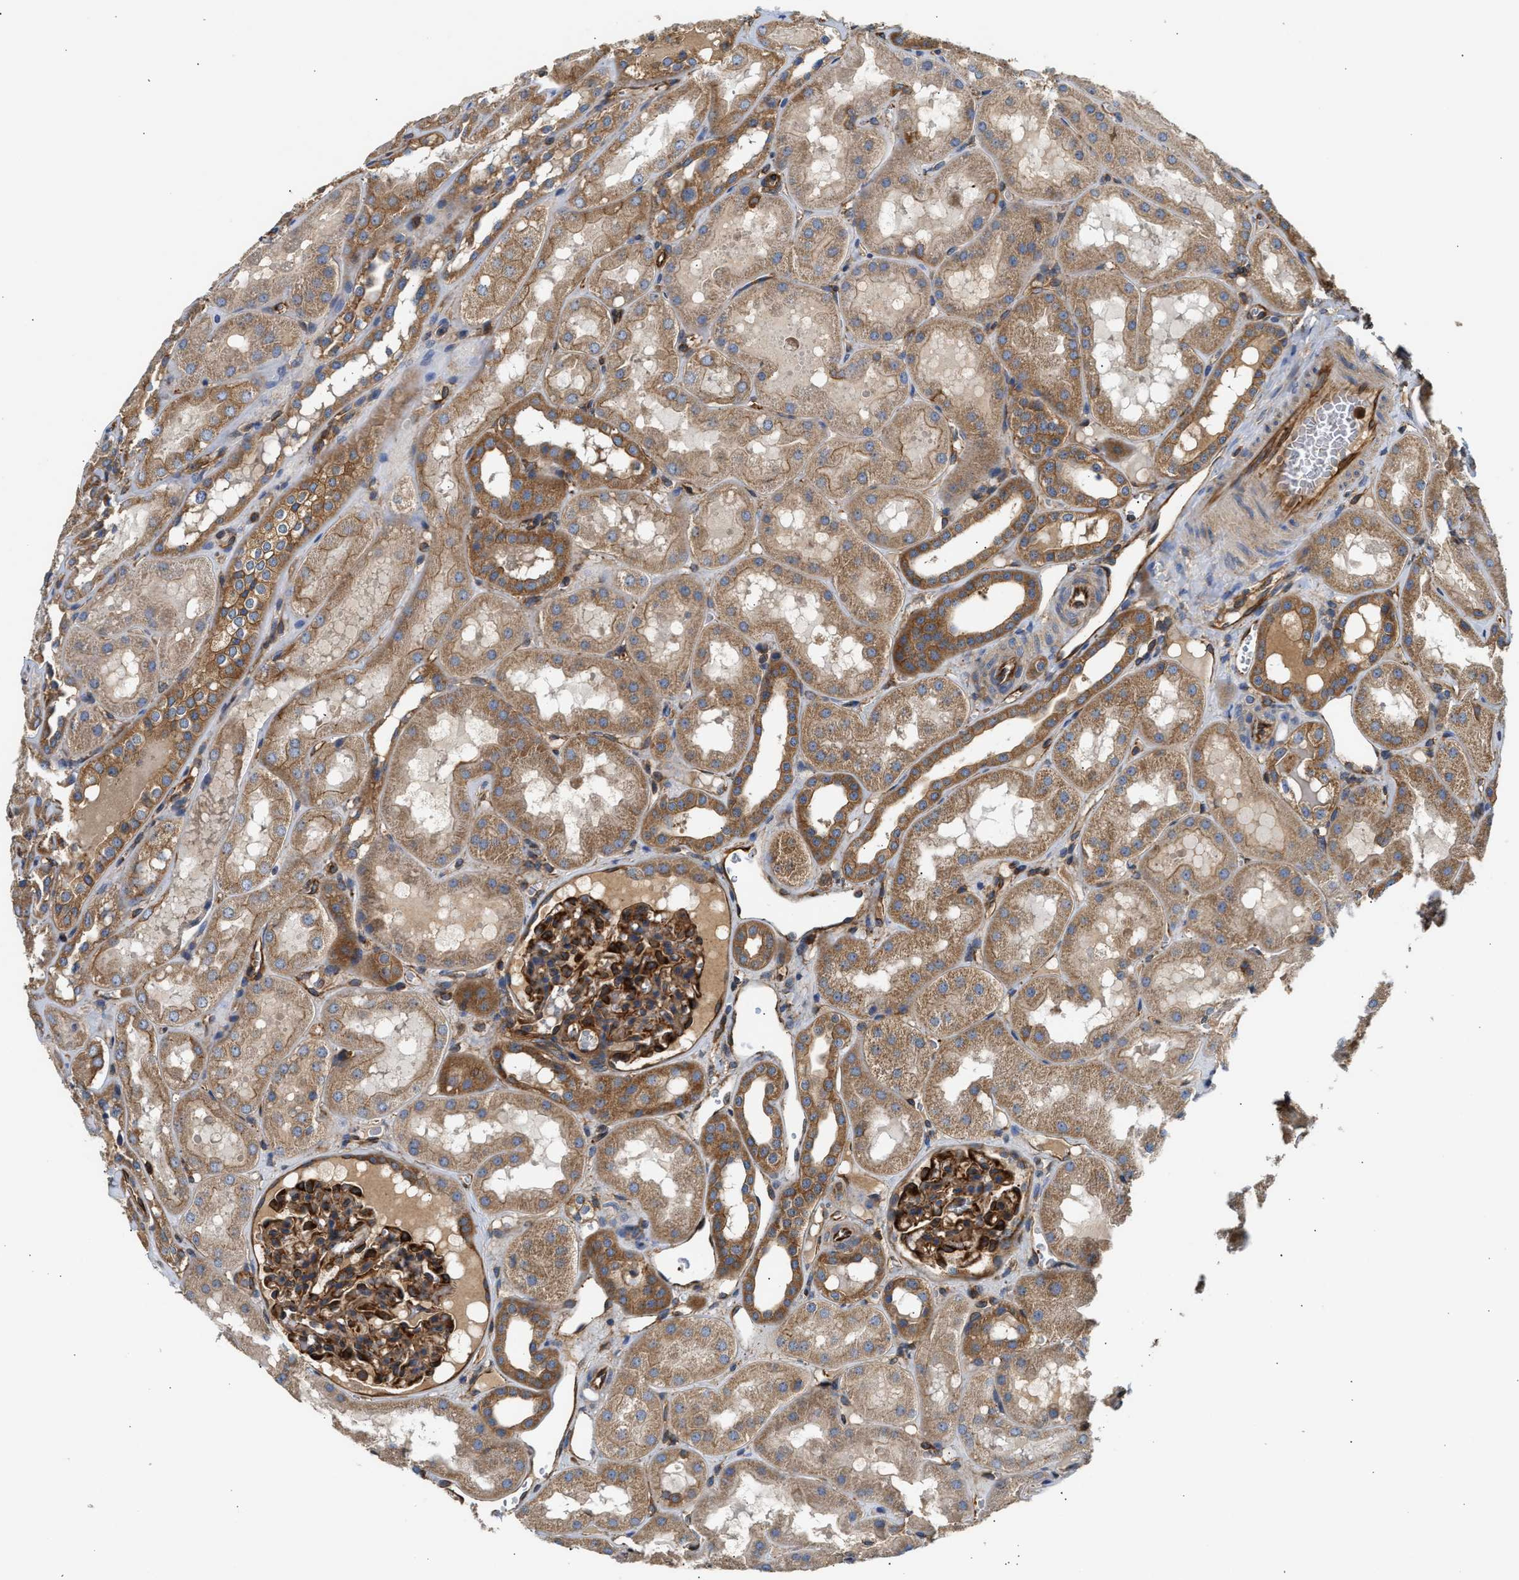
{"staining": {"intensity": "strong", "quantity": ">75%", "location": "cytoplasmic/membranous"}, "tissue": "kidney", "cell_type": "Cells in glomeruli", "image_type": "normal", "snomed": [{"axis": "morphology", "description": "Normal tissue, NOS"}, {"axis": "topography", "description": "Kidney"}, {"axis": "topography", "description": "Urinary bladder"}], "caption": "Cells in glomeruli exhibit high levels of strong cytoplasmic/membranous staining in approximately >75% of cells in normal human kidney.", "gene": "SAMD9L", "patient": {"sex": "male", "age": 16}}